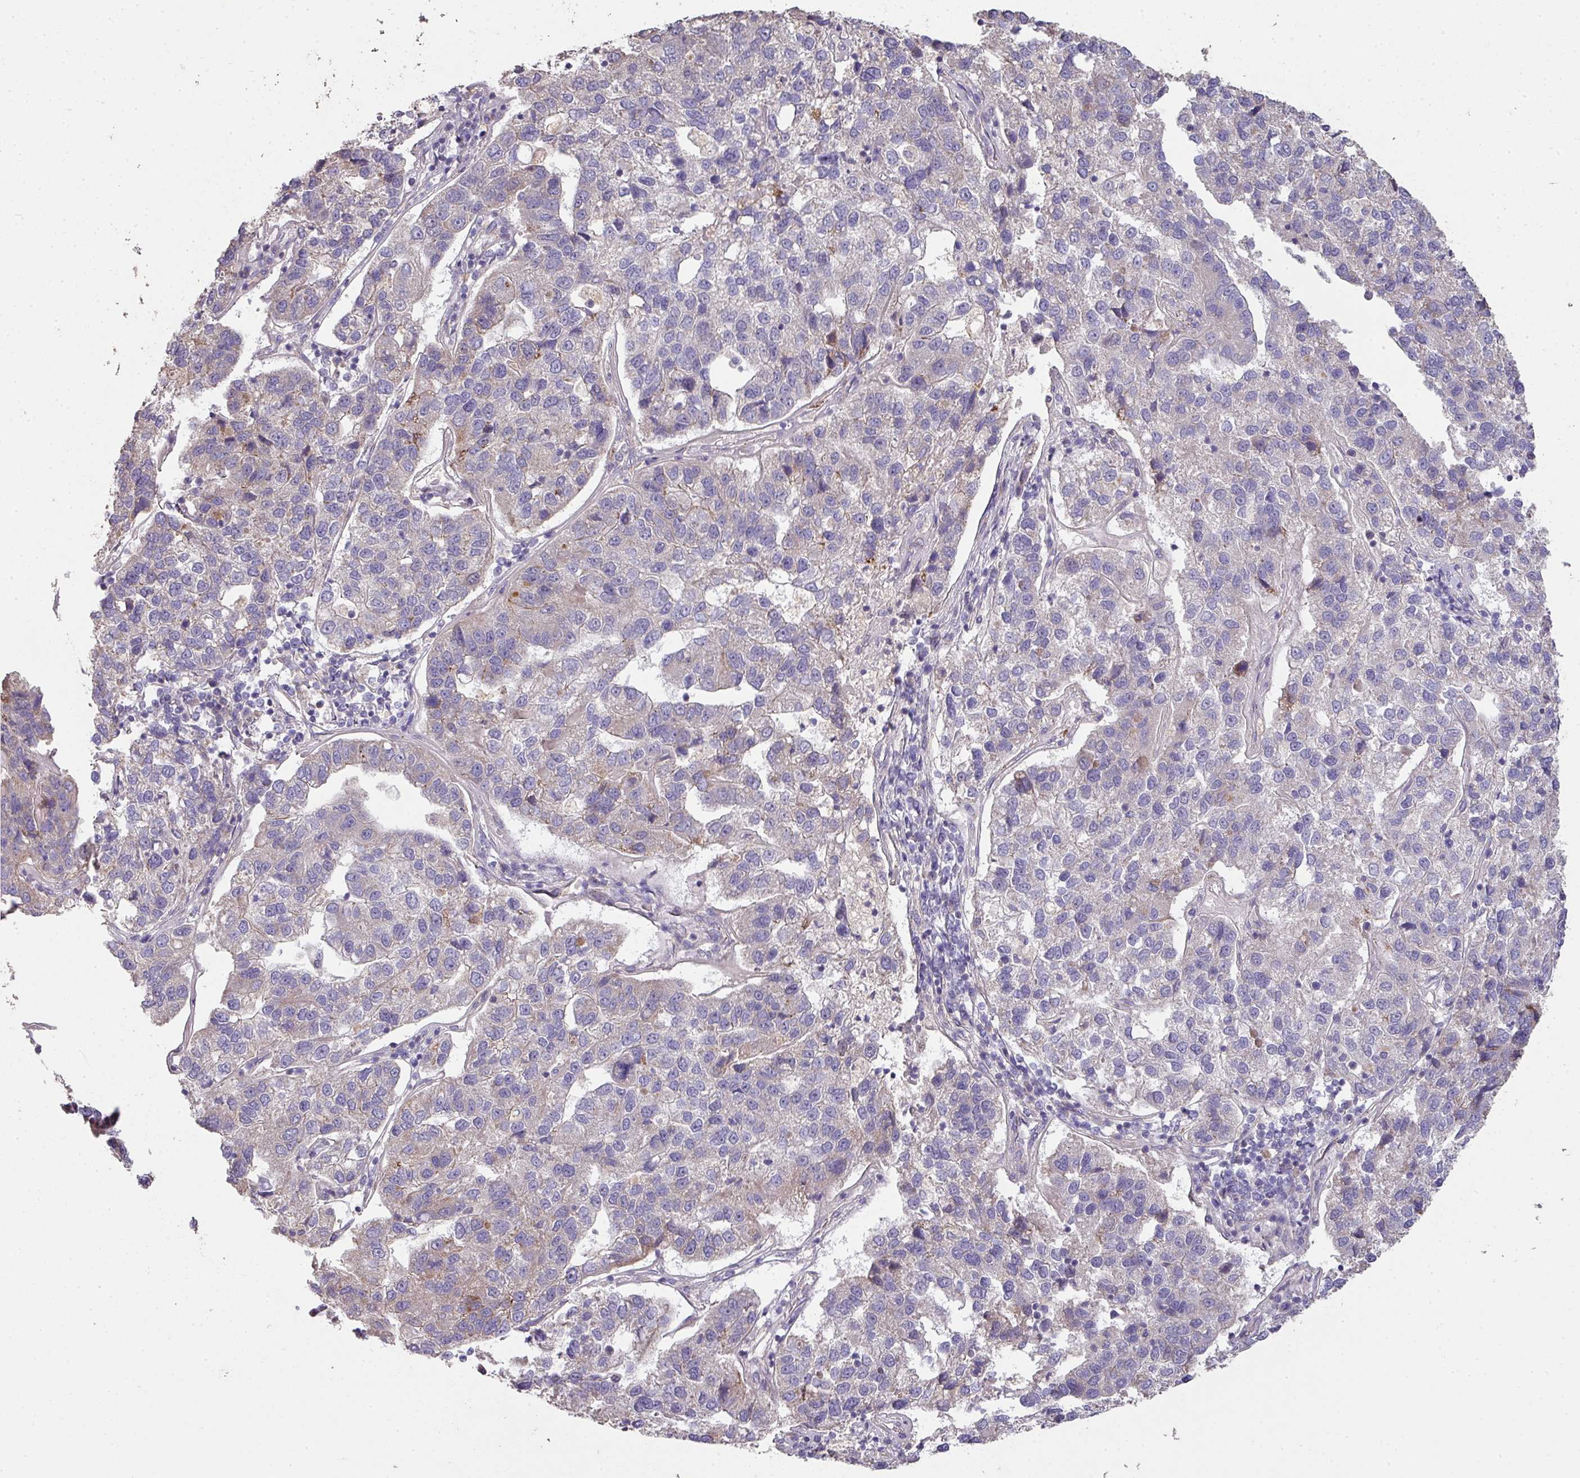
{"staining": {"intensity": "negative", "quantity": "none", "location": "none"}, "tissue": "pancreatic cancer", "cell_type": "Tumor cells", "image_type": "cancer", "snomed": [{"axis": "morphology", "description": "Adenocarcinoma, NOS"}, {"axis": "topography", "description": "Pancreas"}], "caption": "Immunohistochemistry image of human adenocarcinoma (pancreatic) stained for a protein (brown), which demonstrates no positivity in tumor cells.", "gene": "PCDH1", "patient": {"sex": "female", "age": 61}}